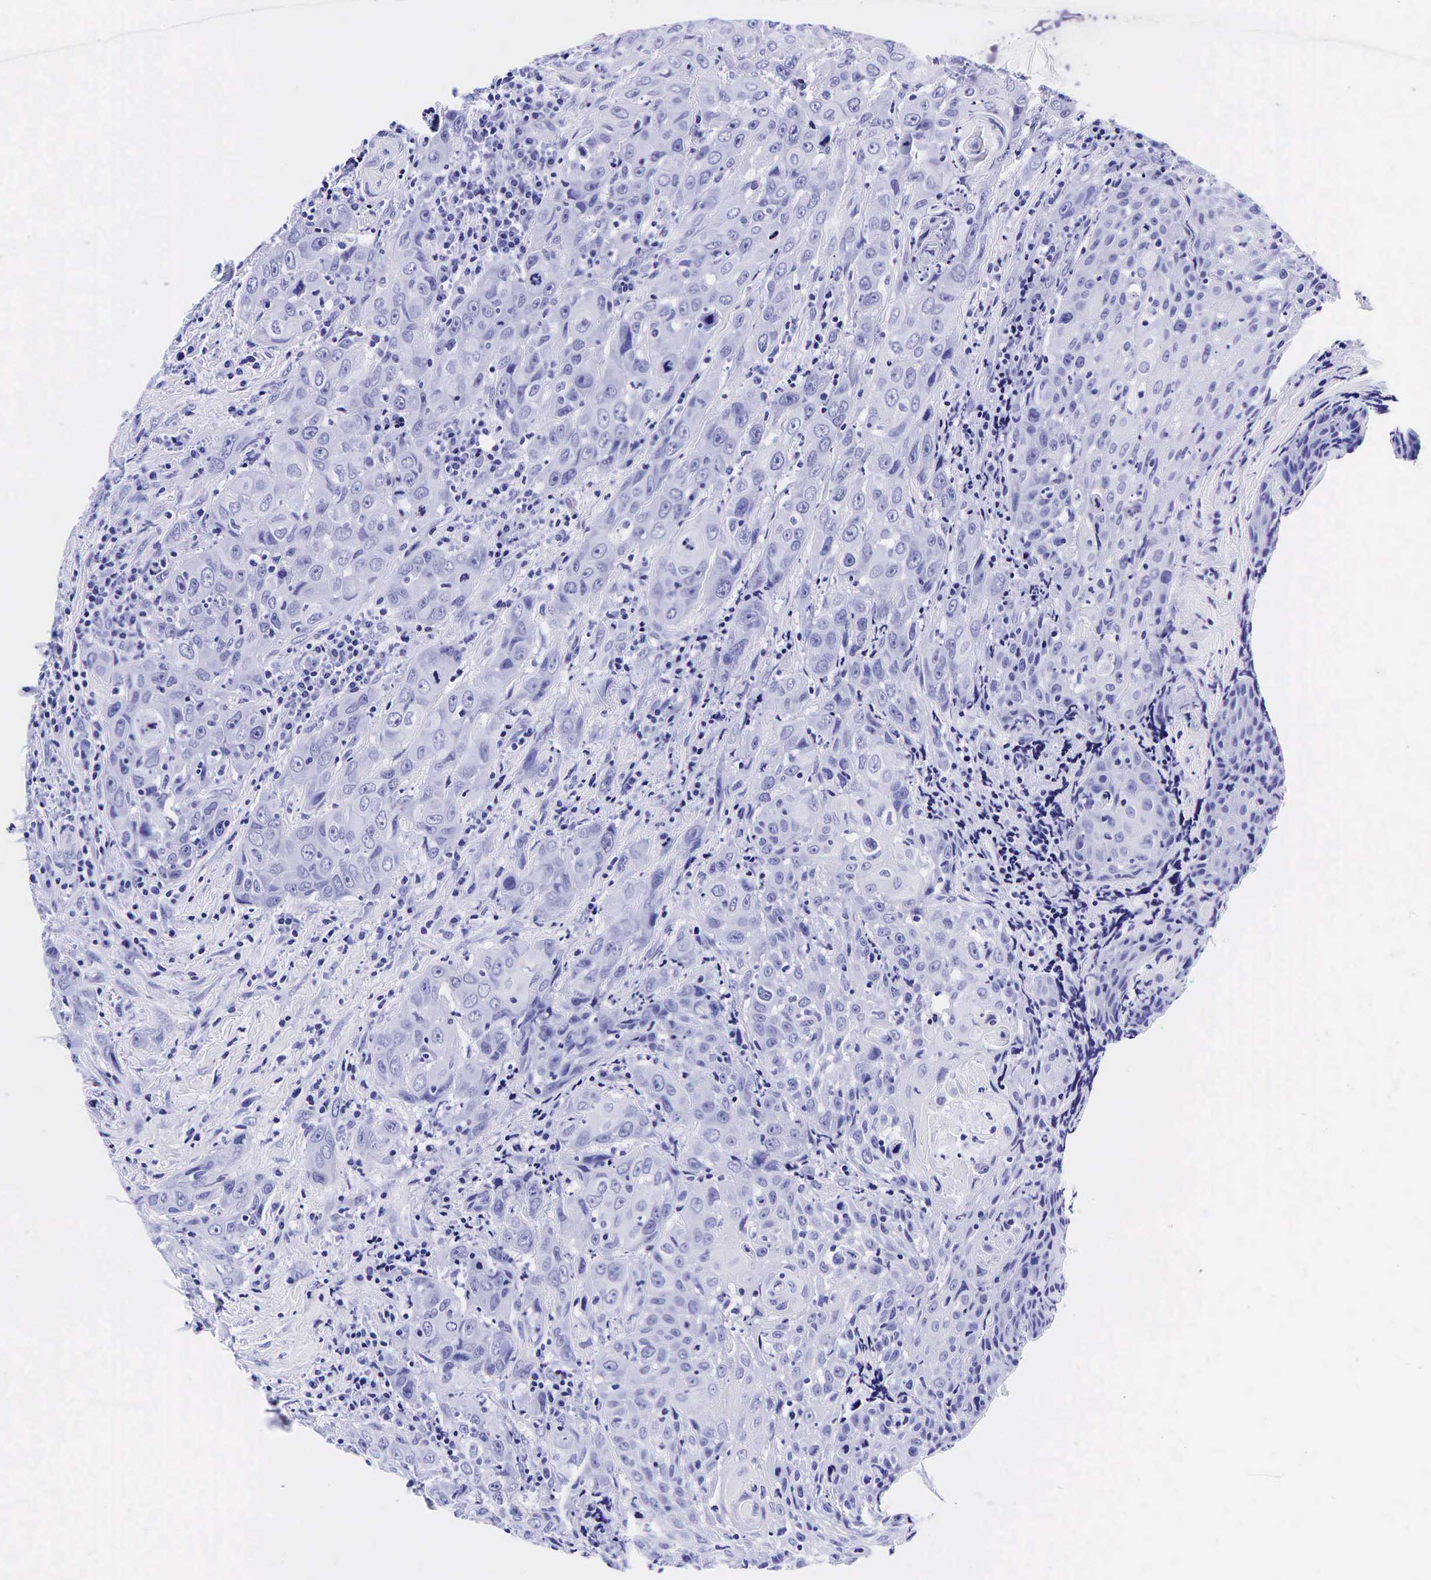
{"staining": {"intensity": "negative", "quantity": "none", "location": "none"}, "tissue": "head and neck cancer", "cell_type": "Tumor cells", "image_type": "cancer", "snomed": [{"axis": "morphology", "description": "Squamous cell carcinoma, NOS"}, {"axis": "topography", "description": "Oral tissue"}, {"axis": "topography", "description": "Head-Neck"}], "caption": "Image shows no significant protein expression in tumor cells of head and neck cancer.", "gene": "GAST", "patient": {"sex": "female", "age": 82}}